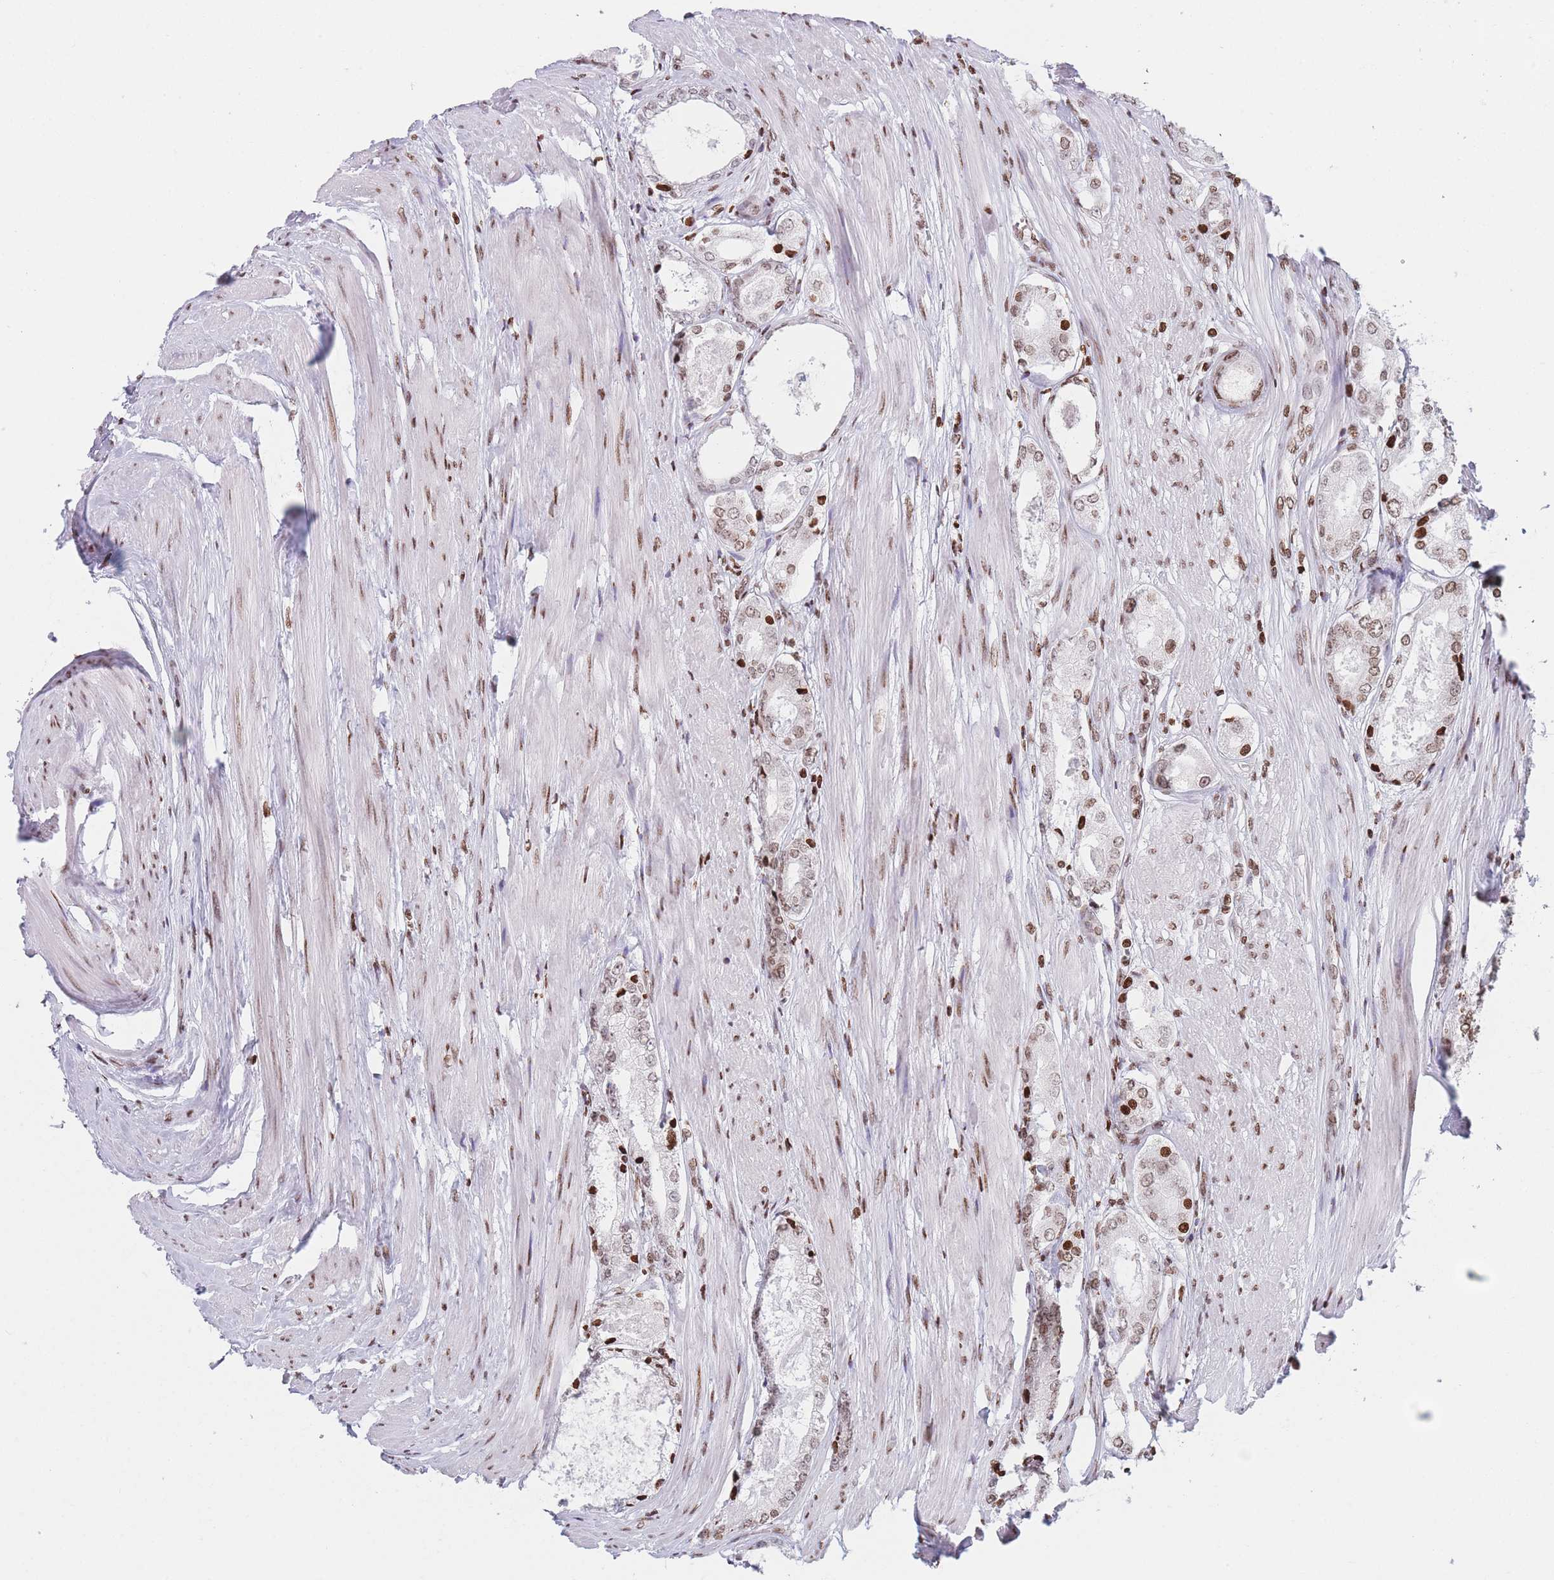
{"staining": {"intensity": "moderate", "quantity": ">75%", "location": "nuclear"}, "tissue": "prostate cancer", "cell_type": "Tumor cells", "image_type": "cancer", "snomed": [{"axis": "morphology", "description": "Adenocarcinoma, Low grade"}, {"axis": "topography", "description": "Prostate"}], "caption": "IHC of low-grade adenocarcinoma (prostate) reveals medium levels of moderate nuclear expression in approximately >75% of tumor cells.", "gene": "AK9", "patient": {"sex": "male", "age": 68}}